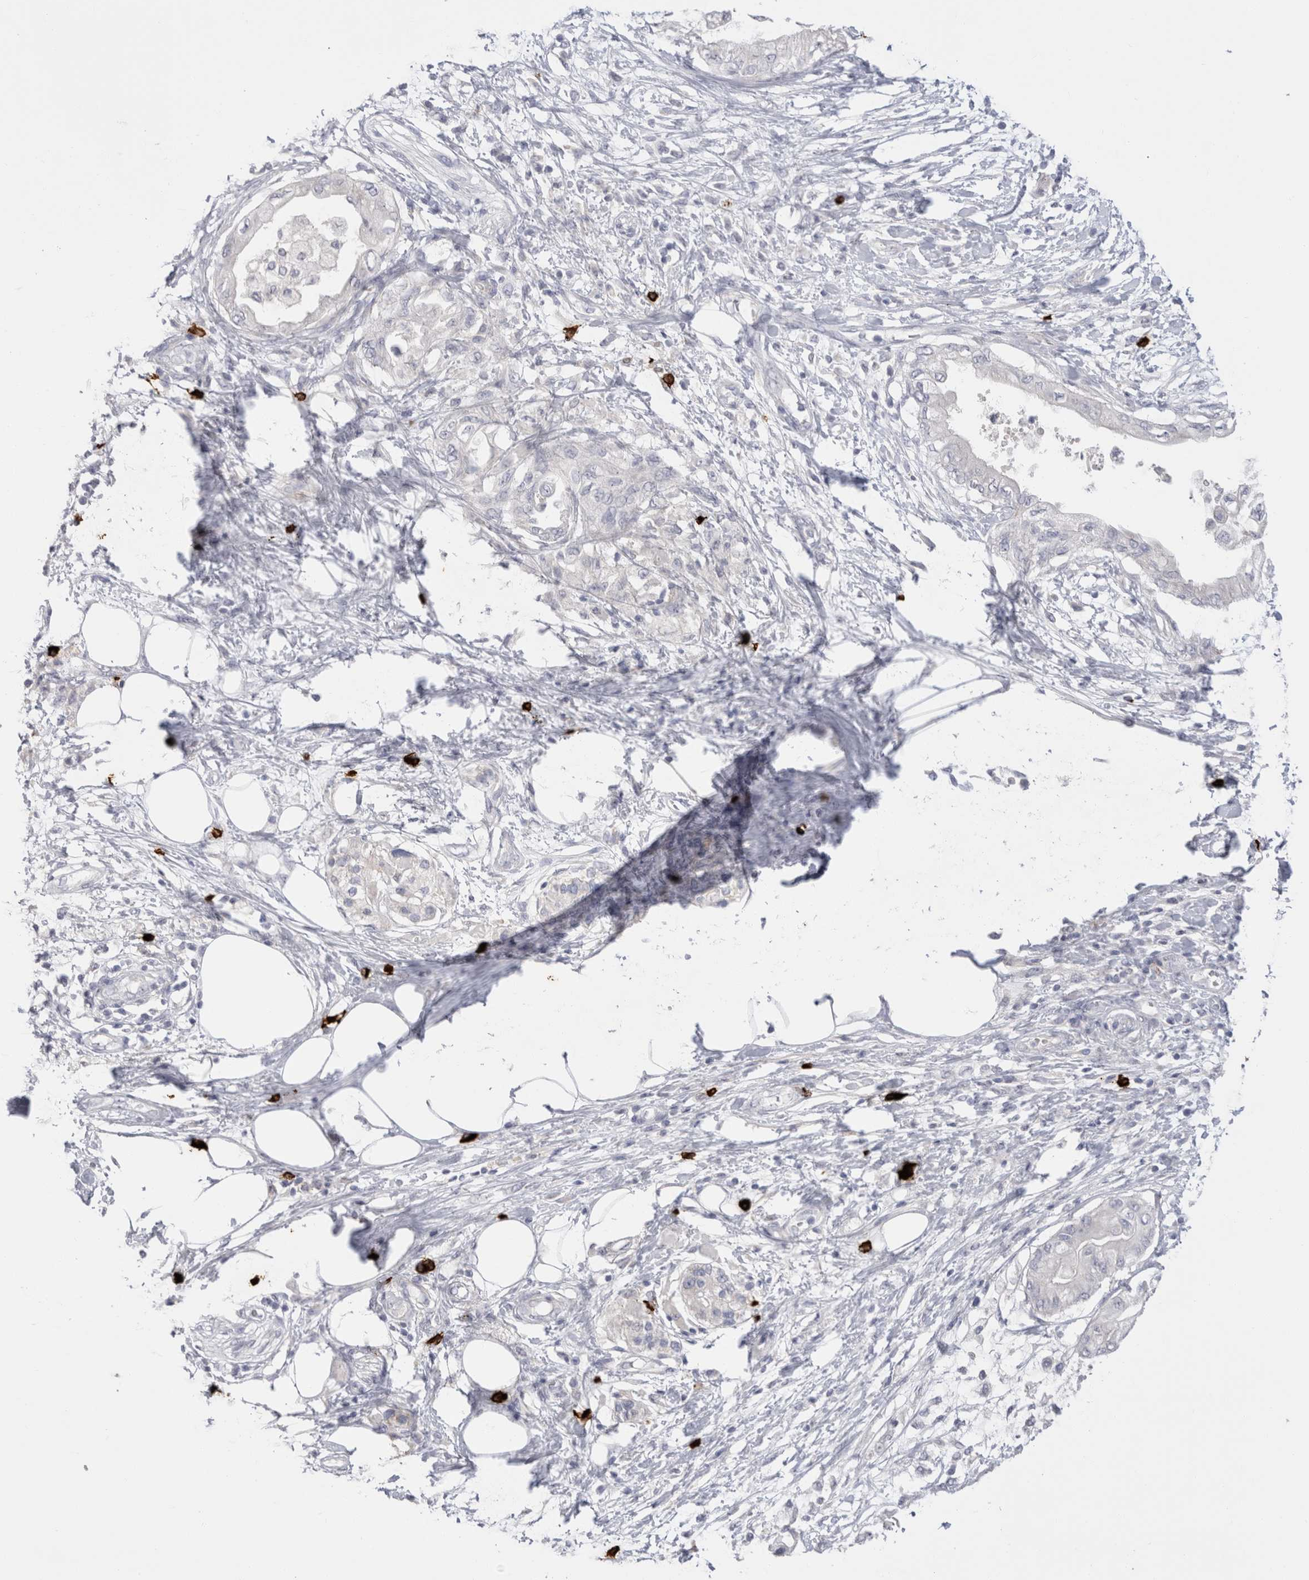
{"staining": {"intensity": "negative", "quantity": "none", "location": "none"}, "tissue": "pancreatic cancer", "cell_type": "Tumor cells", "image_type": "cancer", "snomed": [{"axis": "morphology", "description": "Normal tissue, NOS"}, {"axis": "morphology", "description": "Adenocarcinoma, NOS"}, {"axis": "topography", "description": "Pancreas"}, {"axis": "topography", "description": "Duodenum"}], "caption": "A high-resolution image shows IHC staining of pancreatic cancer, which demonstrates no significant expression in tumor cells.", "gene": "SPINK2", "patient": {"sex": "female", "age": 60}}